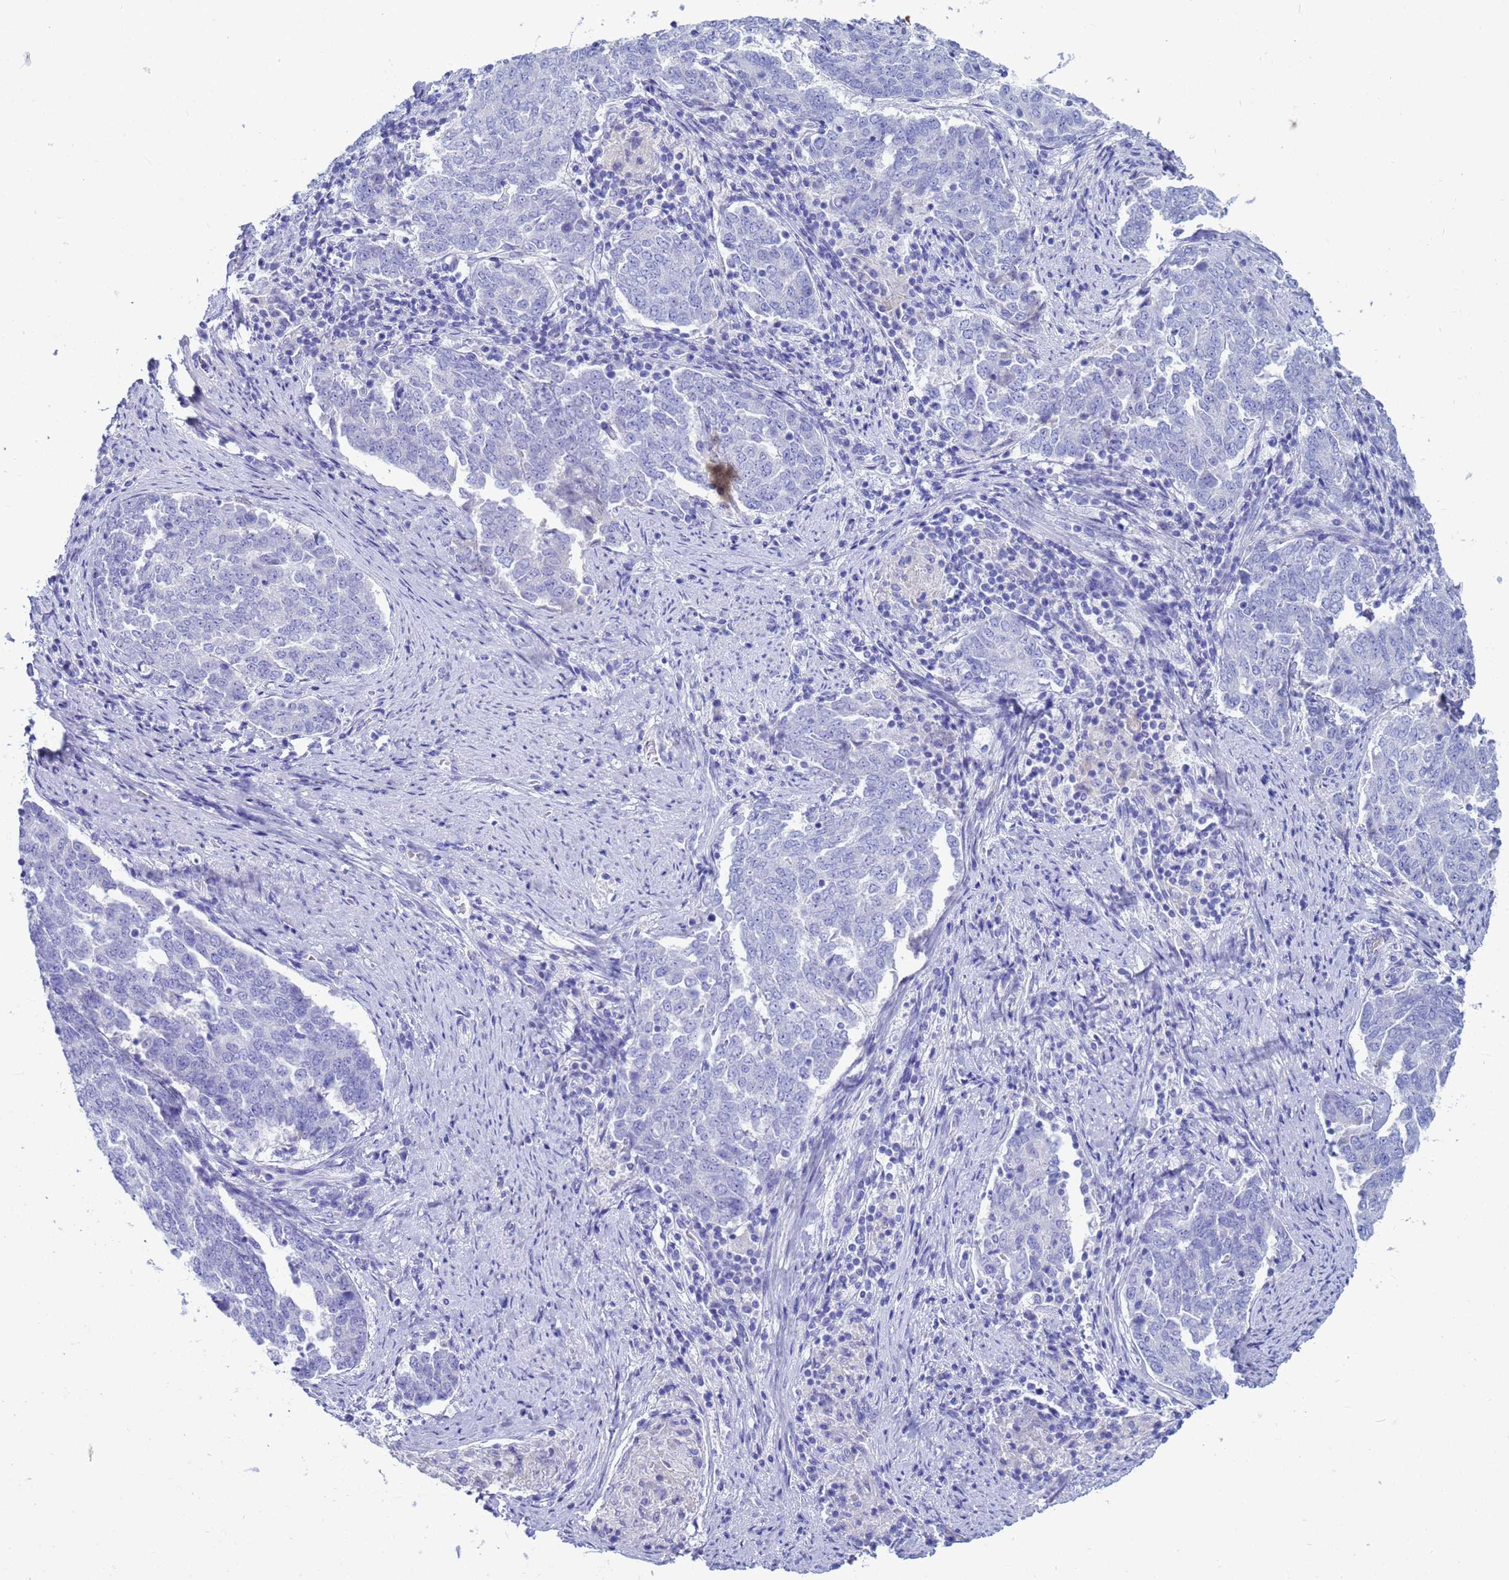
{"staining": {"intensity": "negative", "quantity": "none", "location": "none"}, "tissue": "endometrial cancer", "cell_type": "Tumor cells", "image_type": "cancer", "snomed": [{"axis": "morphology", "description": "Adenocarcinoma, NOS"}, {"axis": "topography", "description": "Endometrium"}], "caption": "Immunohistochemistry image of neoplastic tissue: endometrial cancer (adenocarcinoma) stained with DAB (3,3'-diaminobenzidine) demonstrates no significant protein positivity in tumor cells.", "gene": "SYCN", "patient": {"sex": "female", "age": 80}}